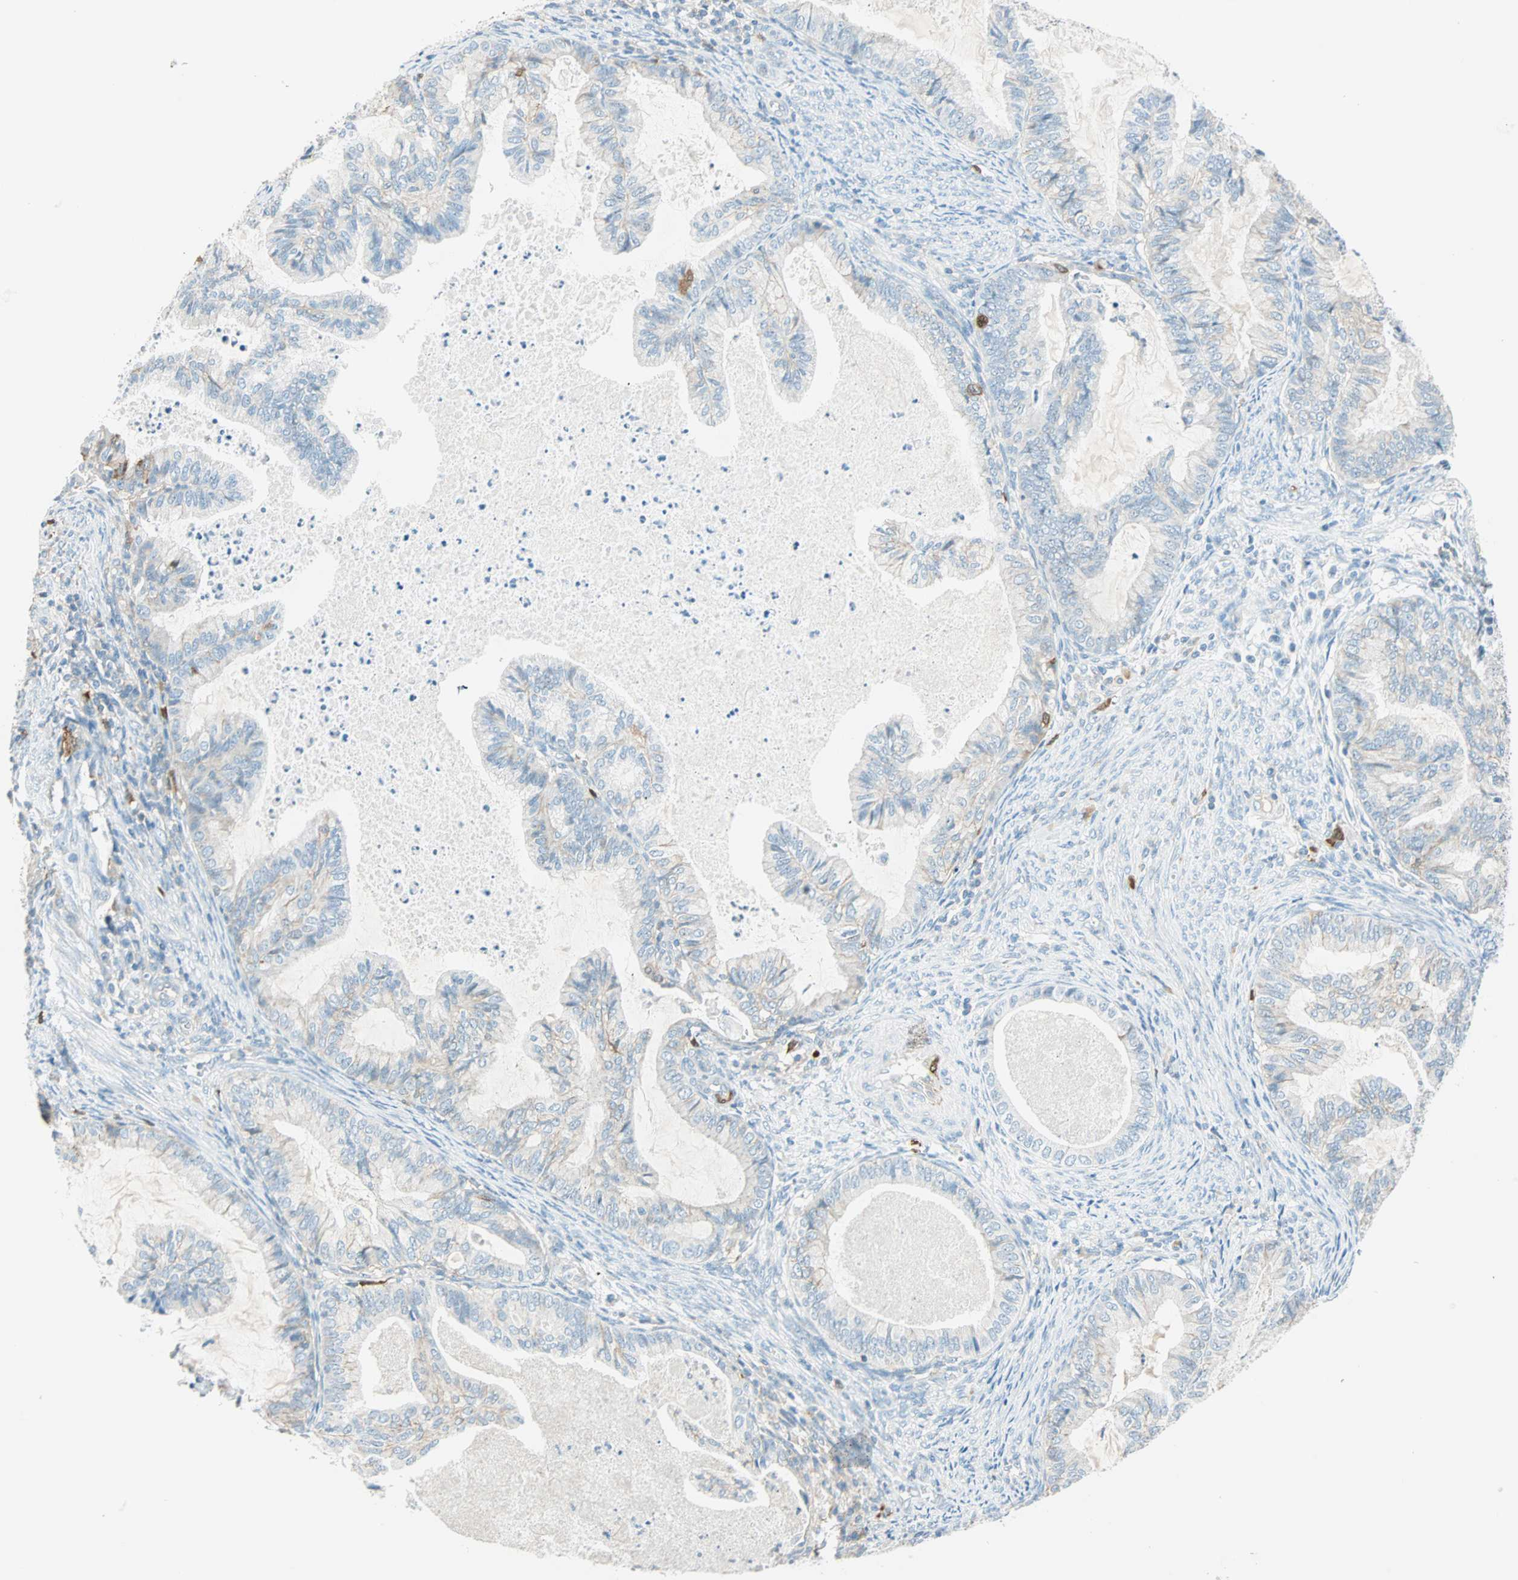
{"staining": {"intensity": "moderate", "quantity": "<25%", "location": "cytoplasmic/membranous"}, "tissue": "cervical cancer", "cell_type": "Tumor cells", "image_type": "cancer", "snomed": [{"axis": "morphology", "description": "Normal tissue, NOS"}, {"axis": "morphology", "description": "Adenocarcinoma, NOS"}, {"axis": "topography", "description": "Cervix"}, {"axis": "topography", "description": "Endometrium"}], "caption": "IHC histopathology image of neoplastic tissue: human adenocarcinoma (cervical) stained using IHC displays low levels of moderate protein expression localized specifically in the cytoplasmic/membranous of tumor cells, appearing as a cytoplasmic/membranous brown color.", "gene": "PTTG1", "patient": {"sex": "female", "age": 86}}